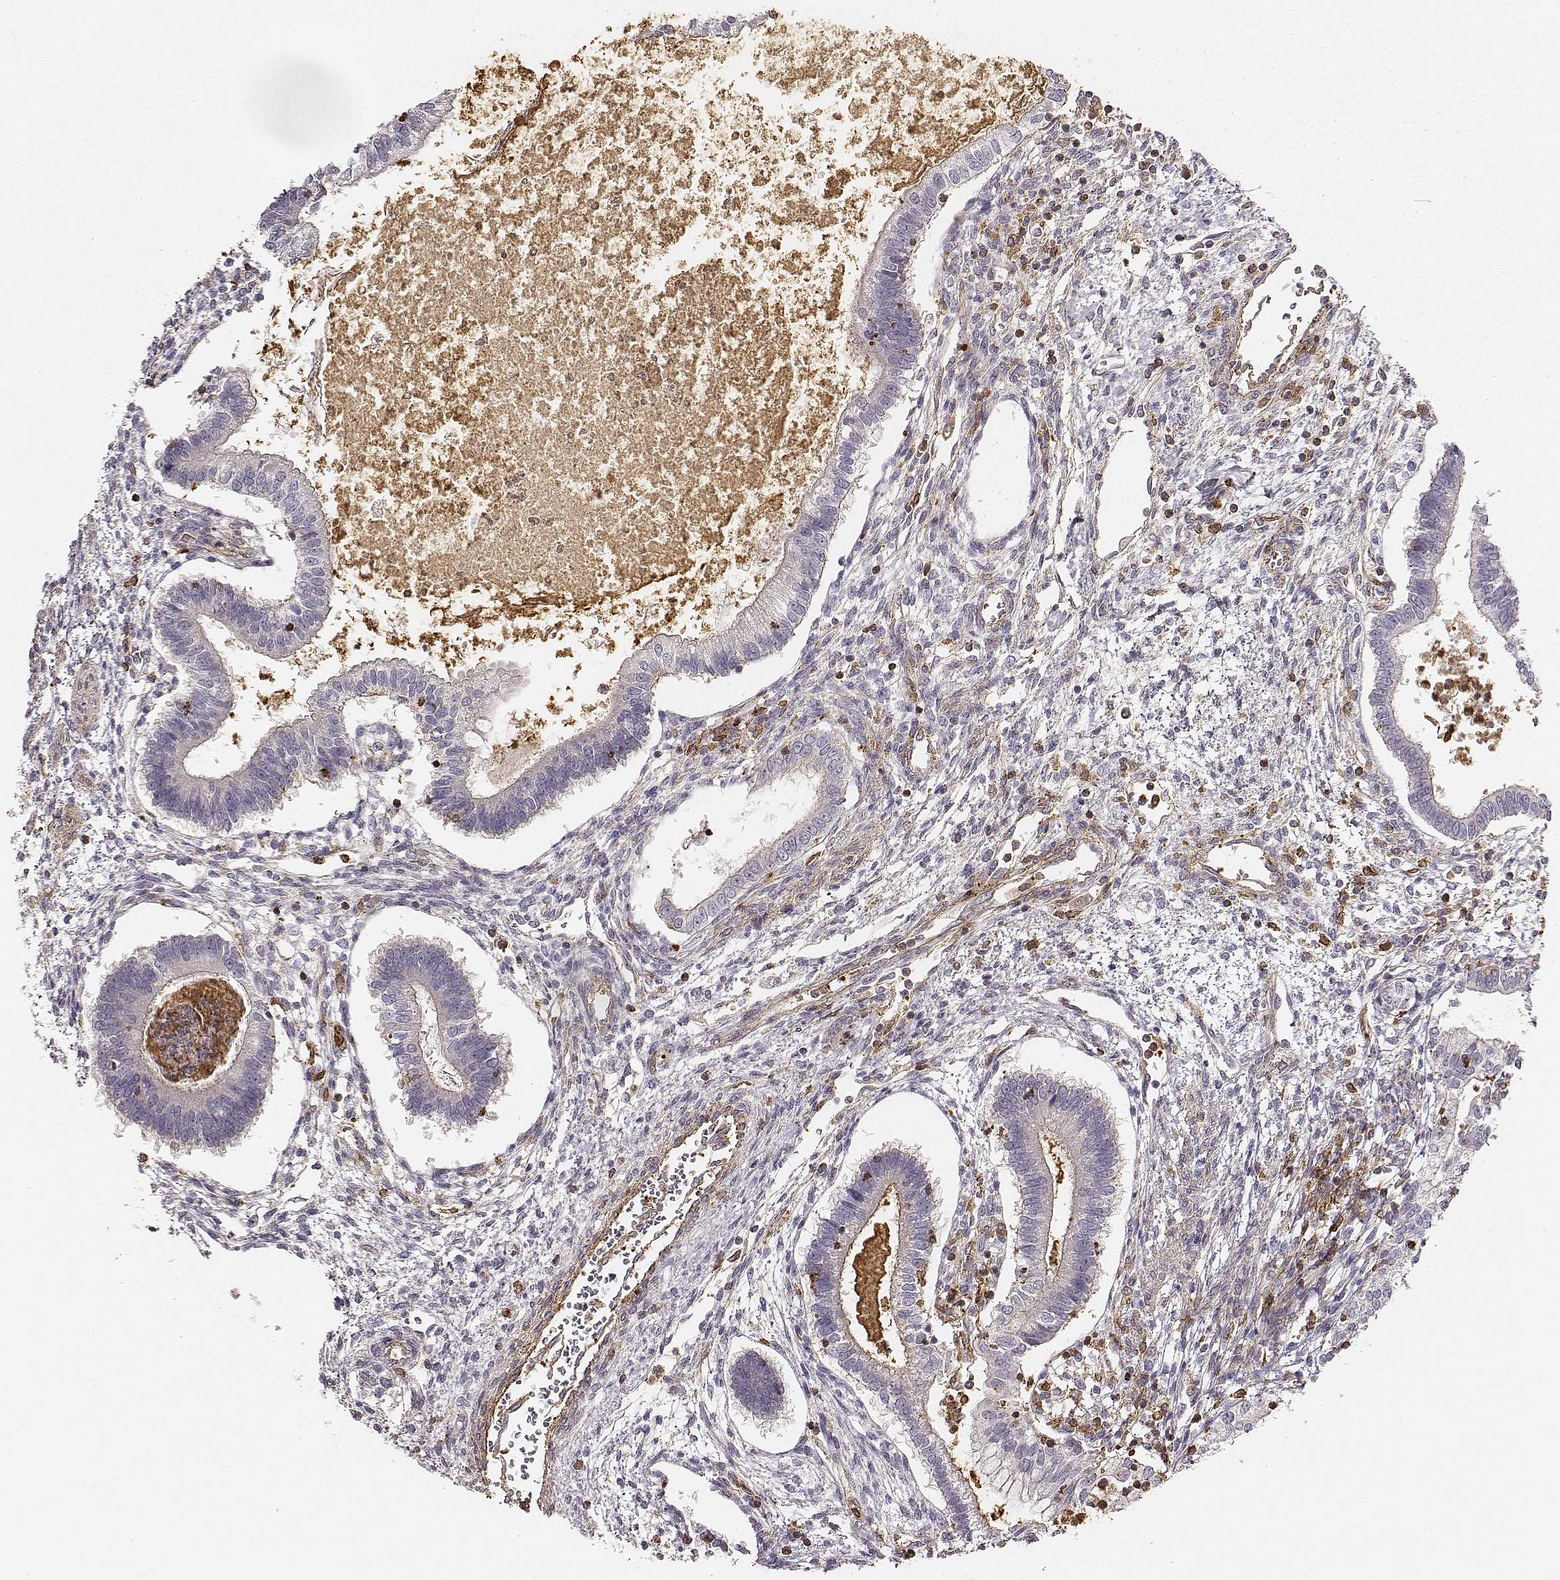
{"staining": {"intensity": "negative", "quantity": "none", "location": "none"}, "tissue": "testis cancer", "cell_type": "Tumor cells", "image_type": "cancer", "snomed": [{"axis": "morphology", "description": "Carcinoma, Embryonal, NOS"}, {"axis": "topography", "description": "Testis"}], "caption": "Tumor cells show no significant expression in testis cancer (embryonal carcinoma).", "gene": "ZYX", "patient": {"sex": "male", "age": 37}}